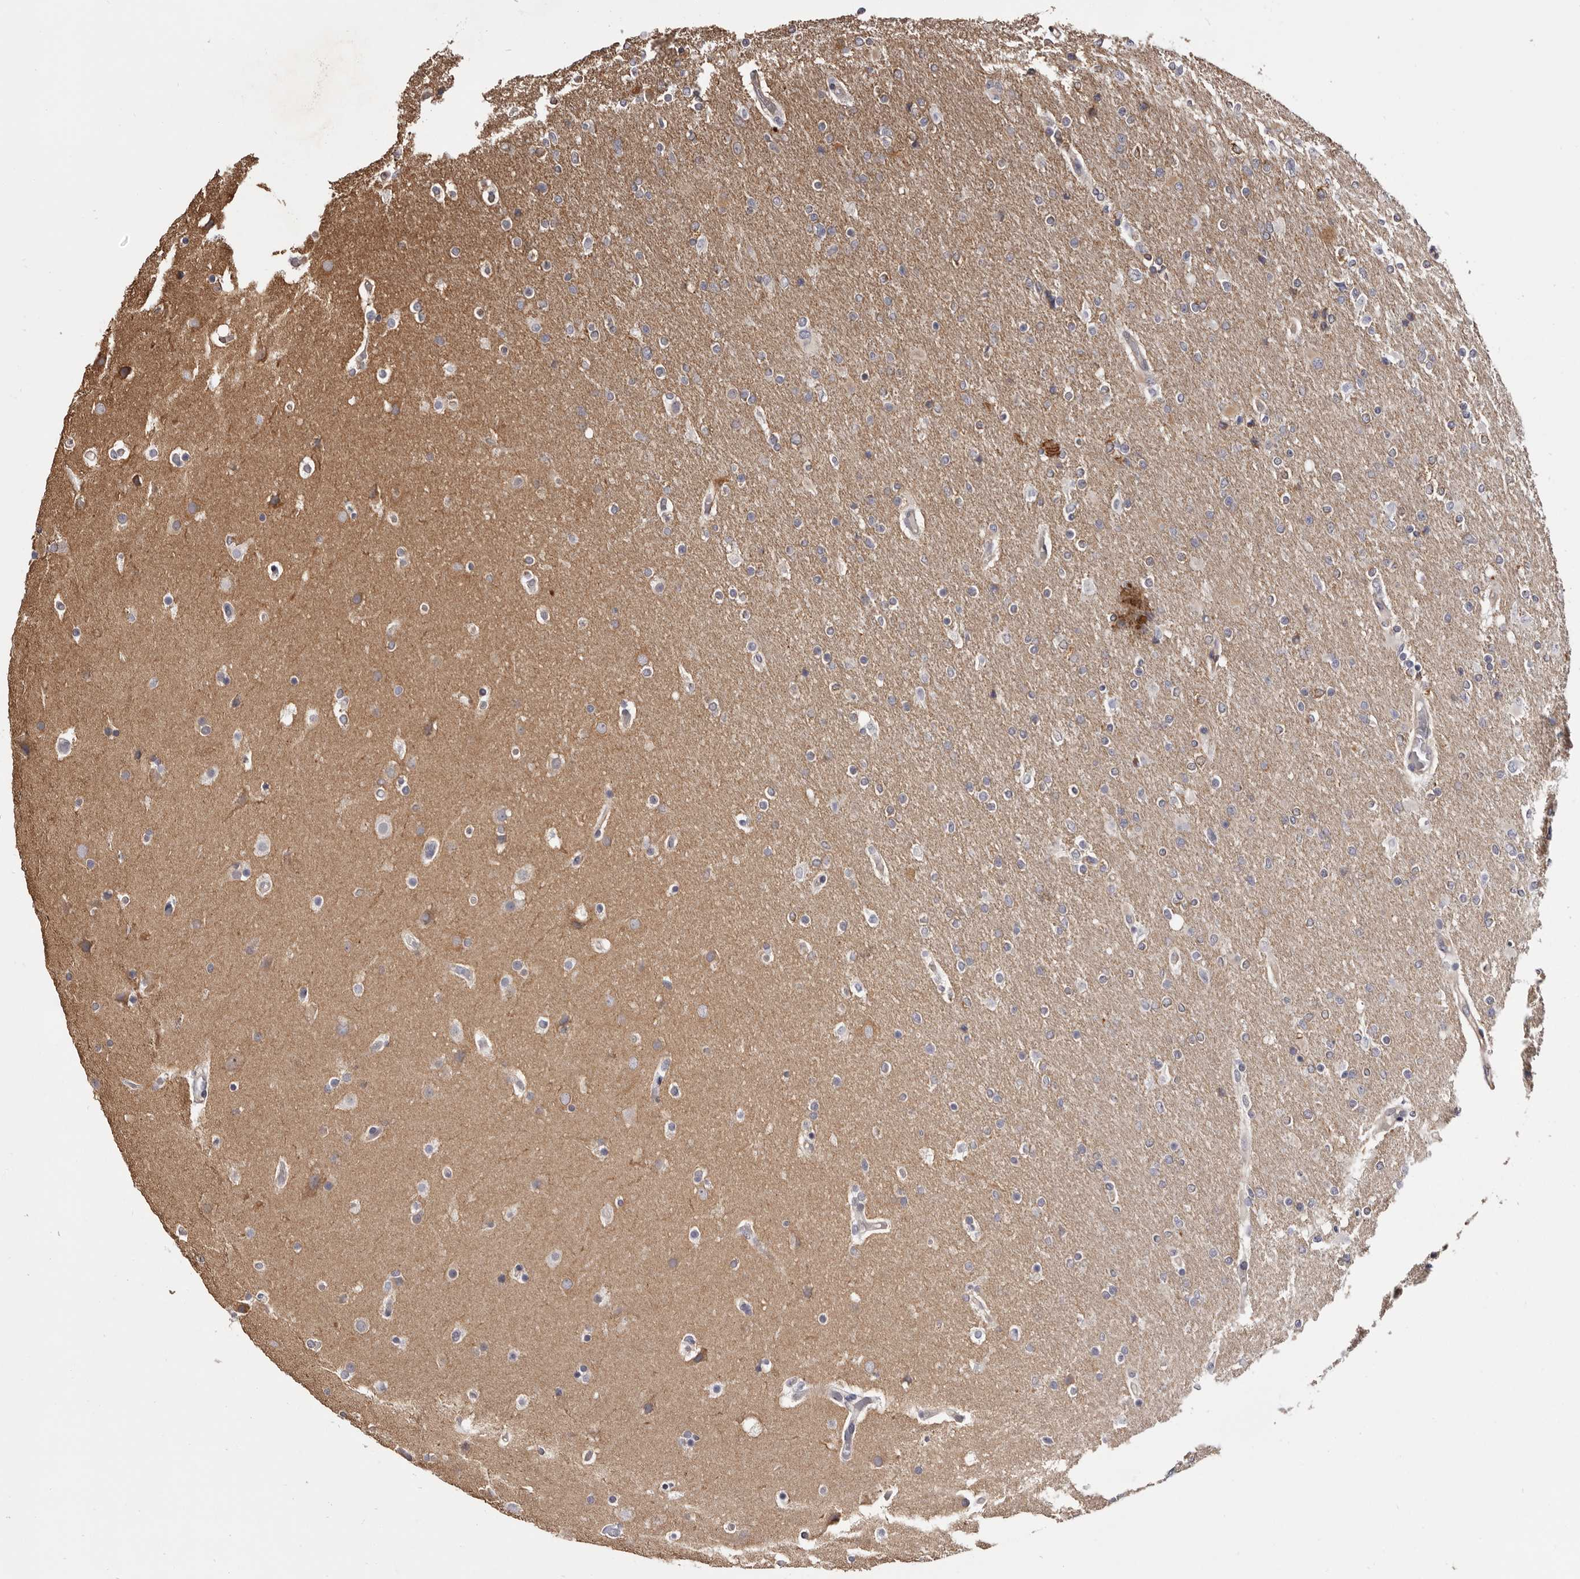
{"staining": {"intensity": "moderate", "quantity": "<25%", "location": "cytoplasmic/membranous"}, "tissue": "glioma", "cell_type": "Tumor cells", "image_type": "cancer", "snomed": [{"axis": "morphology", "description": "Glioma, malignant, High grade"}, {"axis": "topography", "description": "Cerebral cortex"}], "caption": "IHC image of glioma stained for a protein (brown), which reveals low levels of moderate cytoplasmic/membranous staining in approximately <25% of tumor cells.", "gene": "TNNI1", "patient": {"sex": "female", "age": 36}}